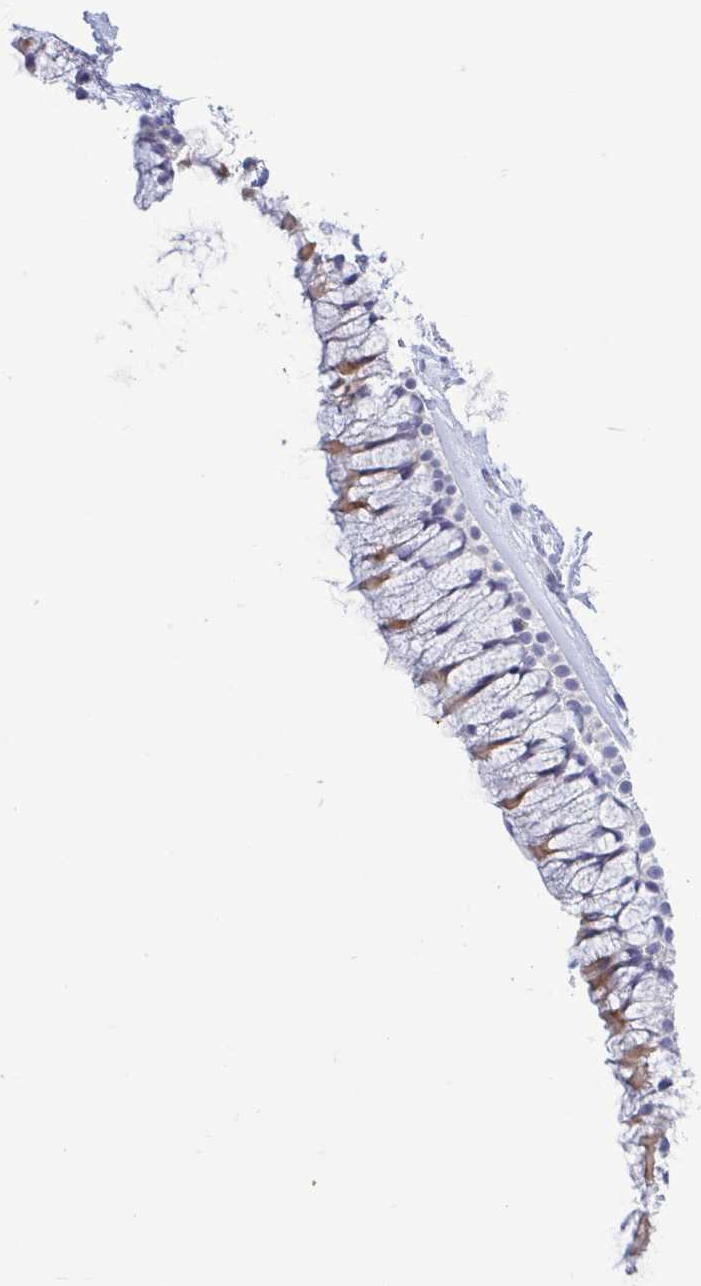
{"staining": {"intensity": "weak", "quantity": "25%-75%", "location": "cytoplasmic/membranous"}, "tissue": "nasopharynx", "cell_type": "Respiratory epithelial cells", "image_type": "normal", "snomed": [{"axis": "morphology", "description": "Normal tissue, NOS"}, {"axis": "topography", "description": "Nasopharynx"}], "caption": "The immunohistochemical stain shows weak cytoplasmic/membranous expression in respiratory epithelial cells of unremarkable nasopharynx. (Brightfield microscopy of DAB IHC at high magnification).", "gene": "TEX12", "patient": {"sex": "female", "age": 75}}